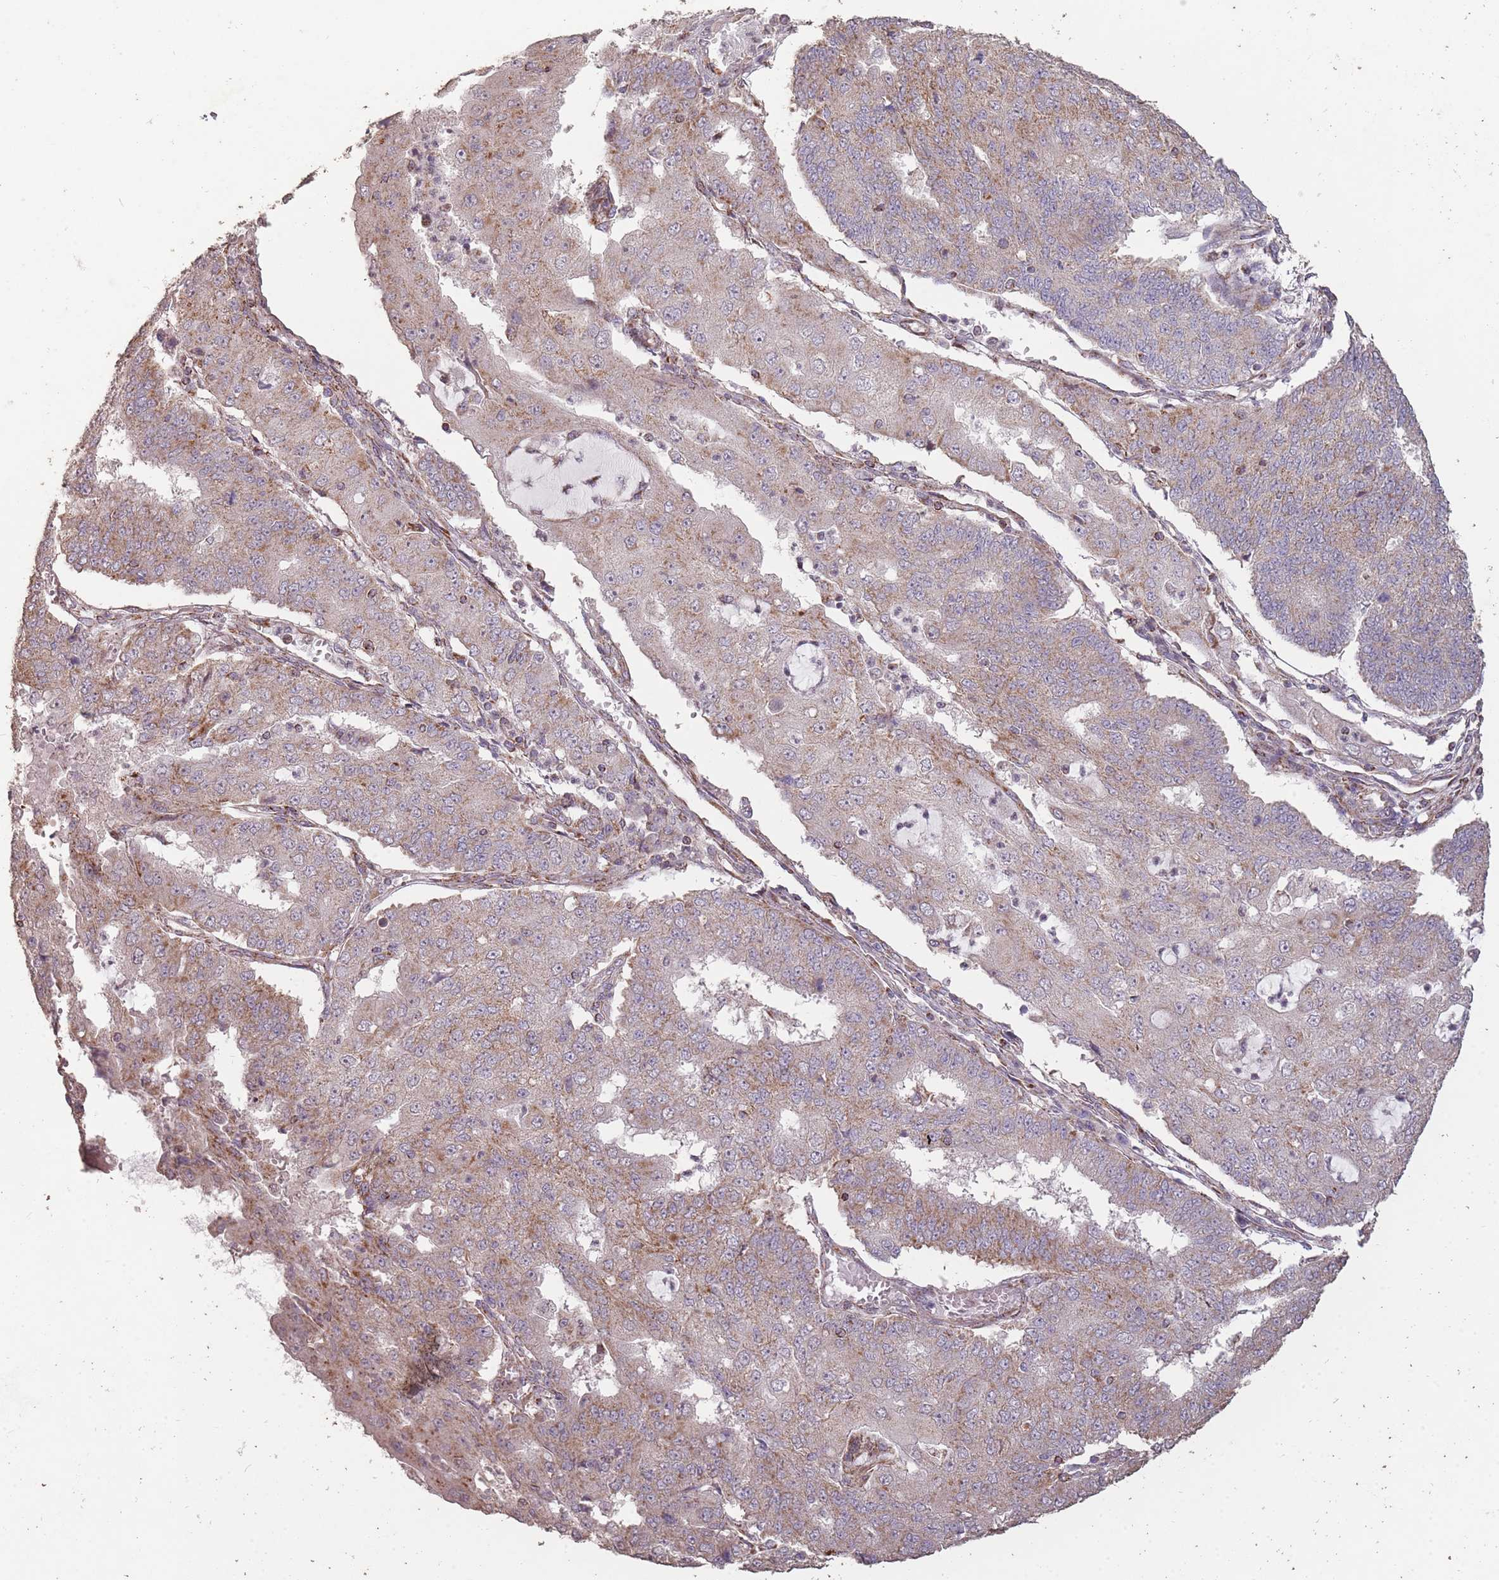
{"staining": {"intensity": "moderate", "quantity": "<25%", "location": "cytoplasmic/membranous"}, "tissue": "endometrial cancer", "cell_type": "Tumor cells", "image_type": "cancer", "snomed": [{"axis": "morphology", "description": "Adenocarcinoma, NOS"}, {"axis": "topography", "description": "Endometrium"}], "caption": "Endometrial cancer stained for a protein (brown) exhibits moderate cytoplasmic/membranous positive expression in approximately <25% of tumor cells.", "gene": "CNOT8", "patient": {"sex": "female", "age": 56}}